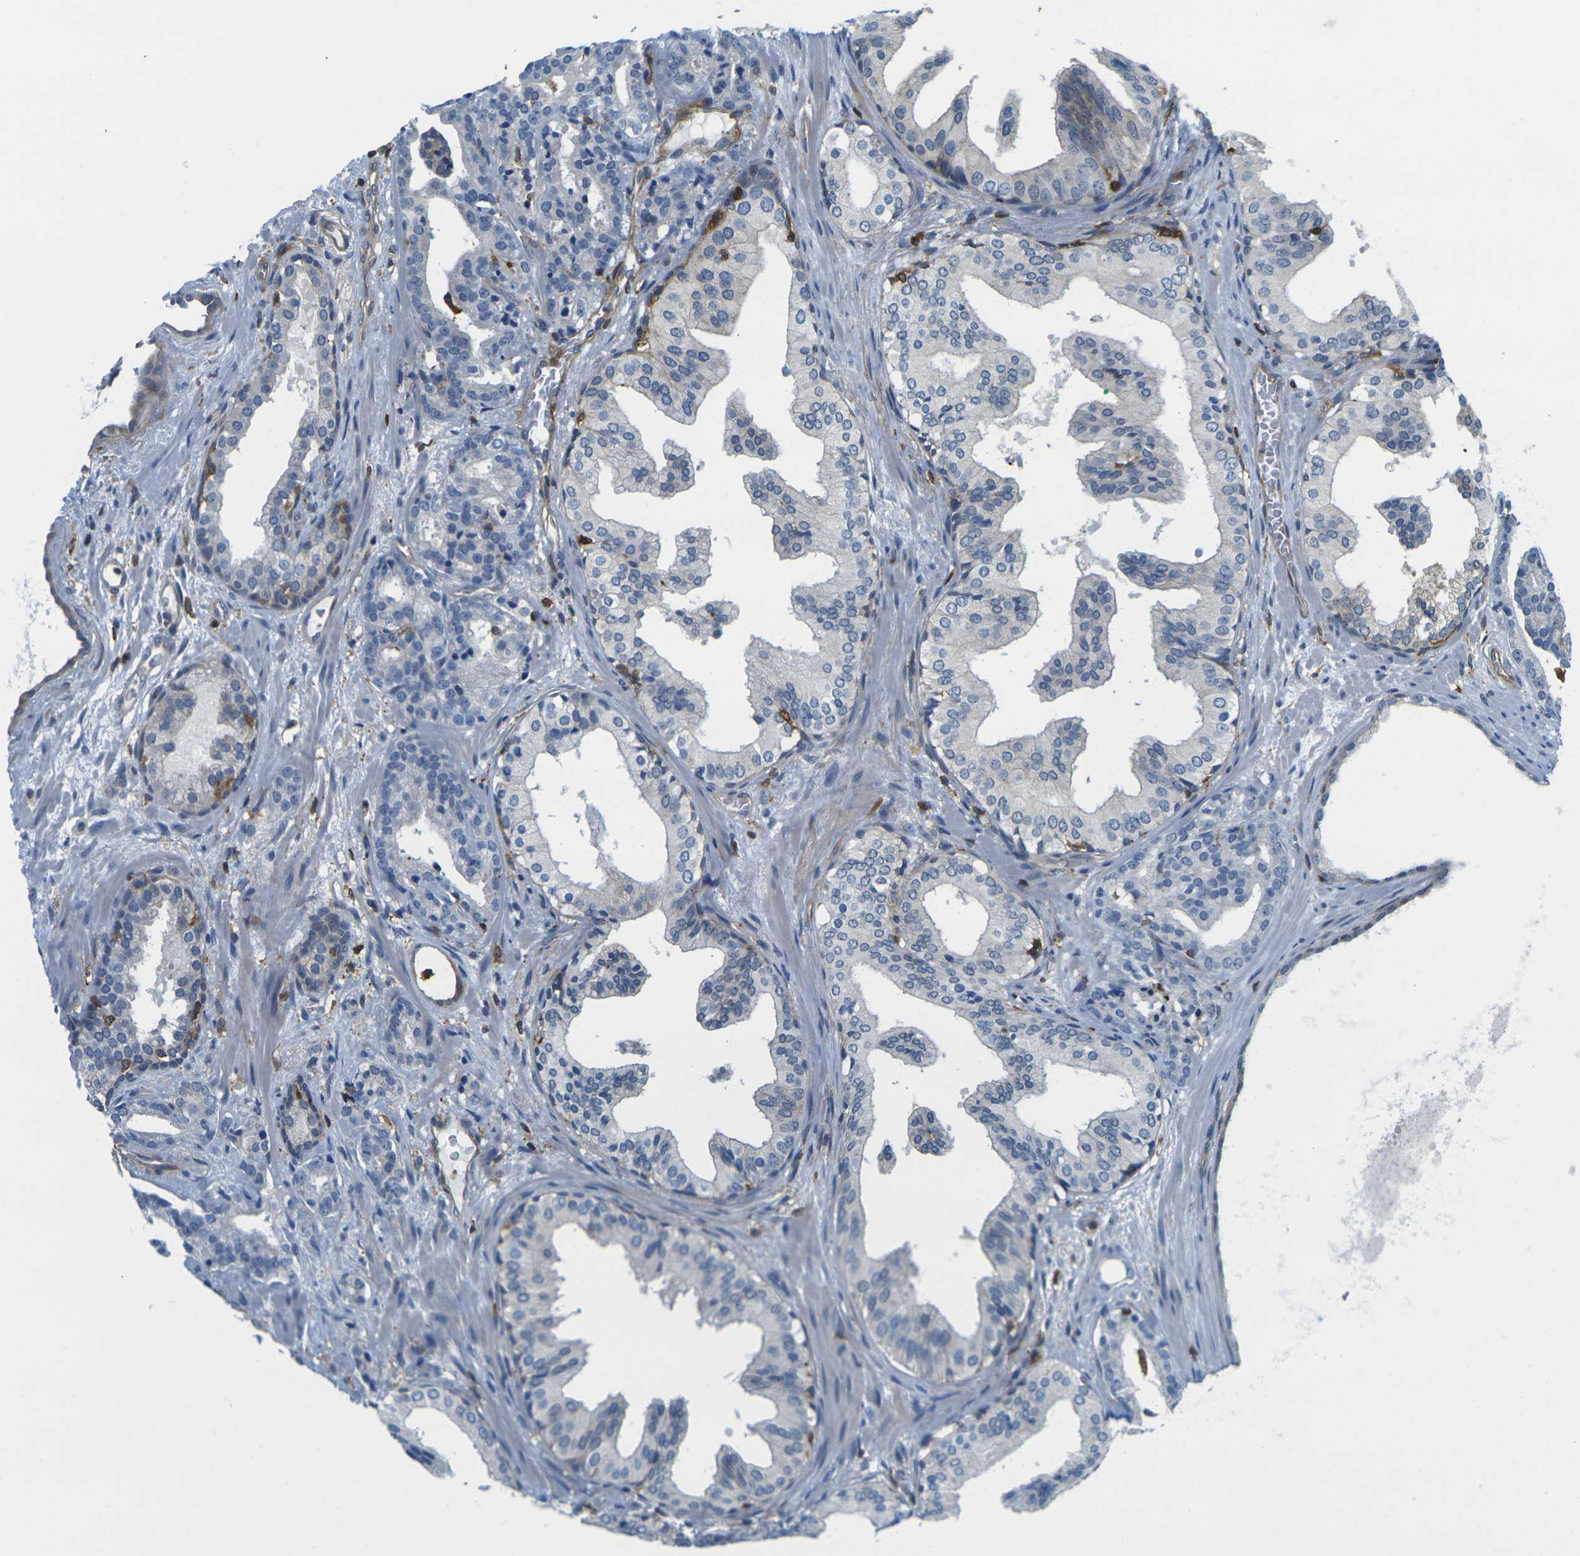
{"staining": {"intensity": "negative", "quantity": "none", "location": "none"}, "tissue": "prostate cancer", "cell_type": "Tumor cells", "image_type": "cancer", "snomed": [{"axis": "morphology", "description": "Adenocarcinoma, Low grade"}, {"axis": "topography", "description": "Prostate"}], "caption": "IHC micrograph of human prostate low-grade adenocarcinoma stained for a protein (brown), which exhibits no staining in tumor cells. (Immunohistochemistry (ihc), brightfield microscopy, high magnification).", "gene": "LASP1", "patient": {"sex": "male", "age": 63}}